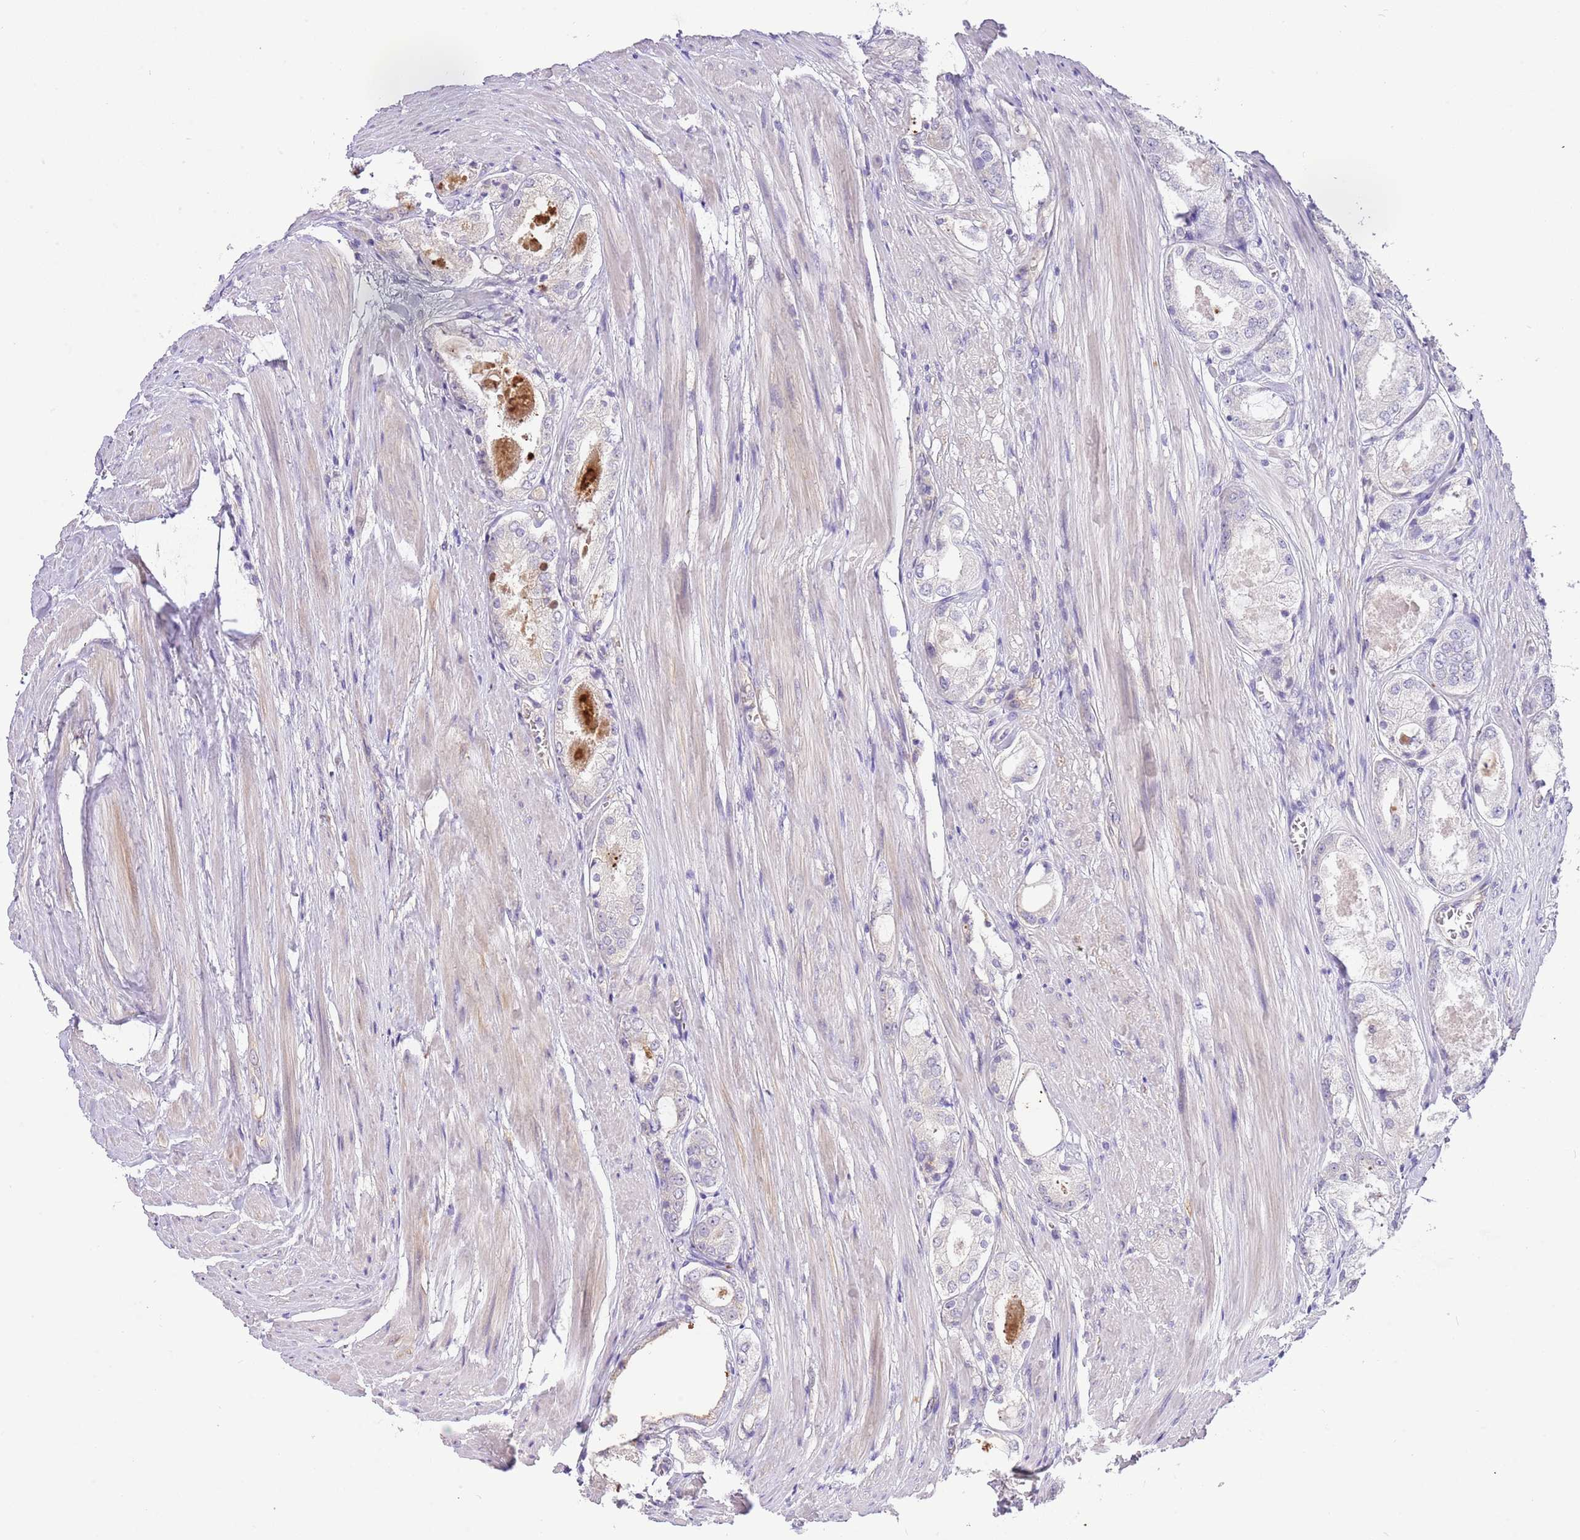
{"staining": {"intensity": "negative", "quantity": "none", "location": "none"}, "tissue": "prostate cancer", "cell_type": "Tumor cells", "image_type": "cancer", "snomed": [{"axis": "morphology", "description": "Adenocarcinoma, Low grade"}, {"axis": "topography", "description": "Prostate"}], "caption": "An image of human prostate cancer (adenocarcinoma (low-grade)) is negative for staining in tumor cells.", "gene": "RFK", "patient": {"sex": "male", "age": 68}}